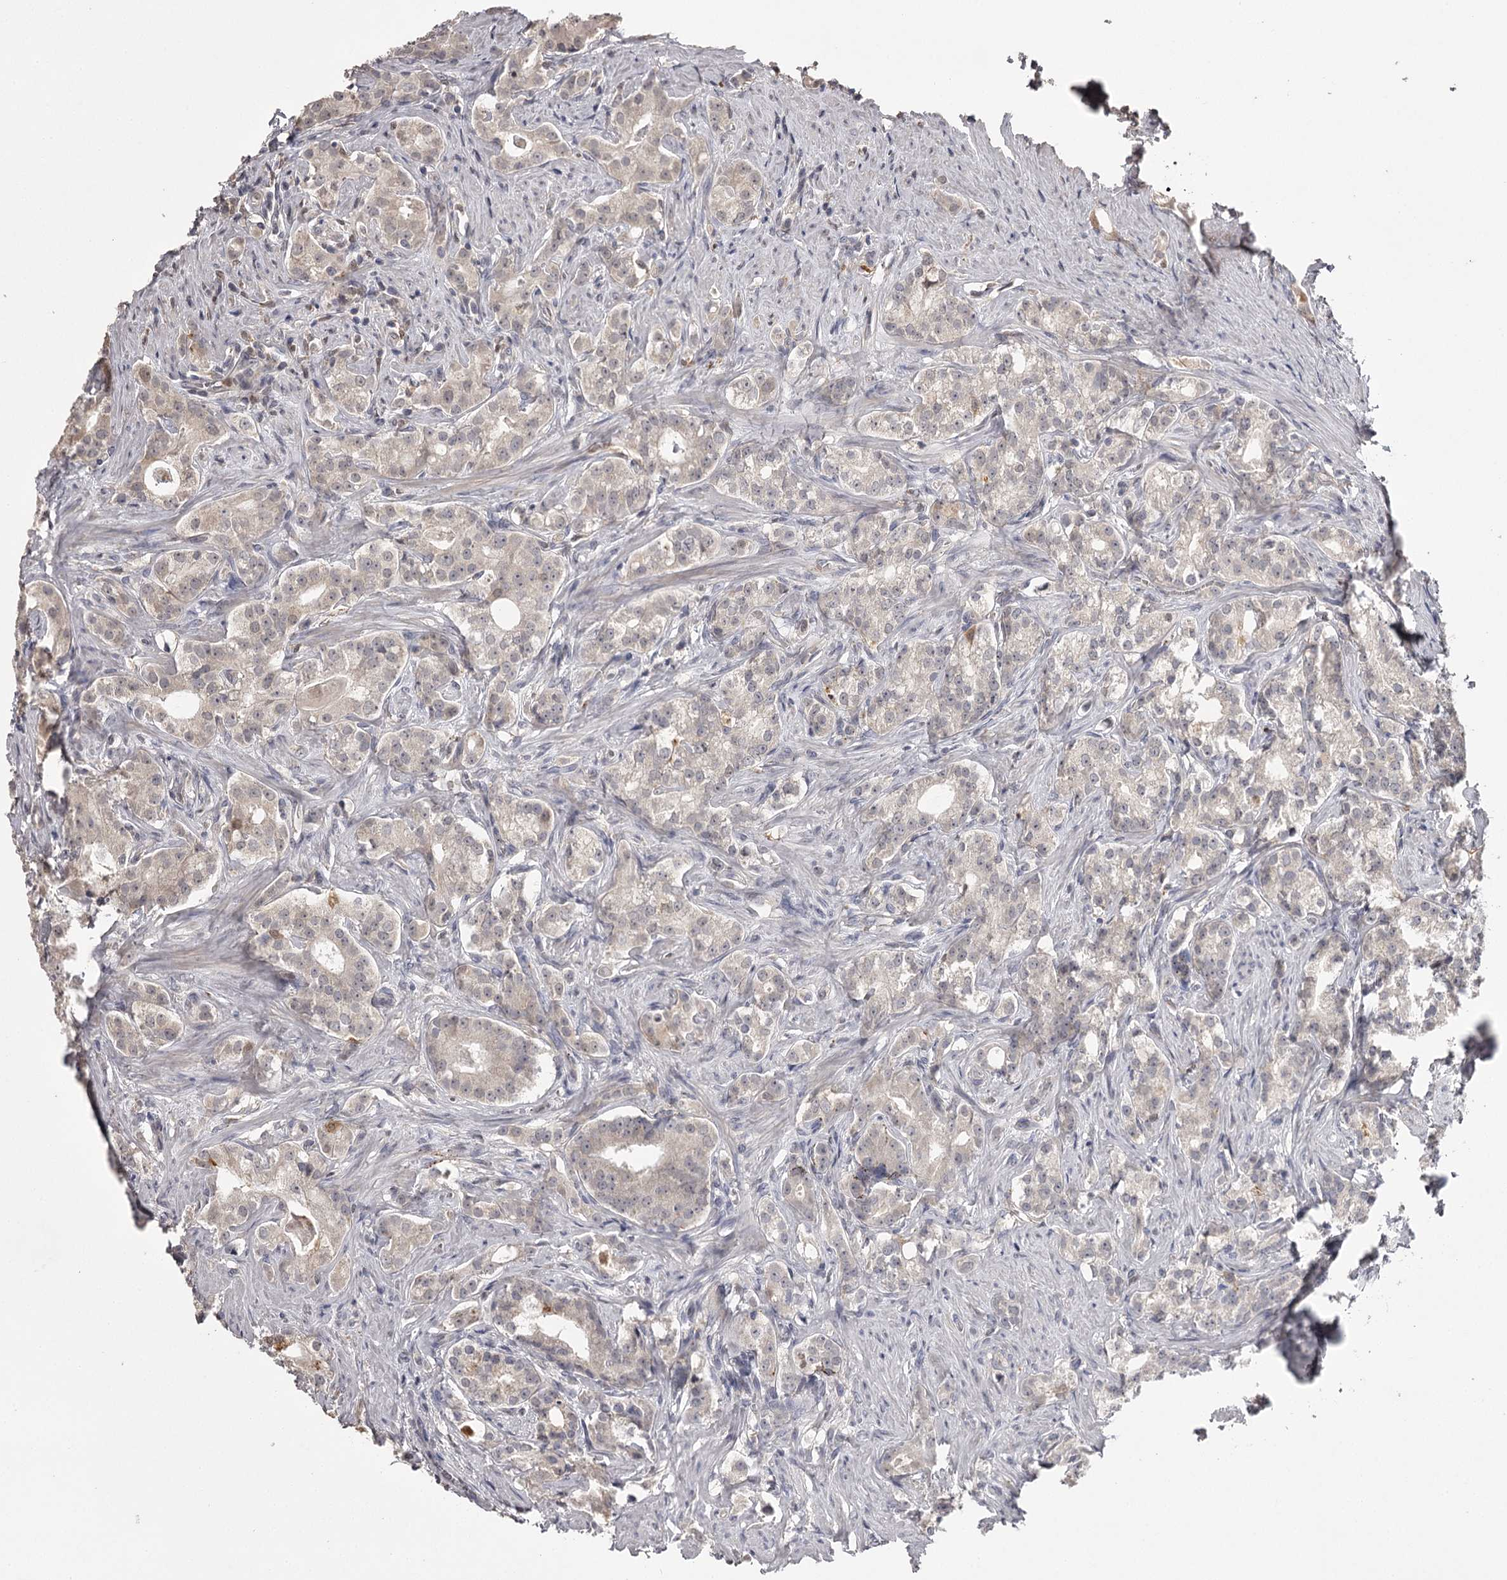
{"staining": {"intensity": "negative", "quantity": "none", "location": "none"}, "tissue": "prostate cancer", "cell_type": "Tumor cells", "image_type": "cancer", "snomed": [{"axis": "morphology", "description": "Adenocarcinoma, Low grade"}, {"axis": "topography", "description": "Prostate"}], "caption": "Immunohistochemistry photomicrograph of neoplastic tissue: prostate cancer stained with DAB displays no significant protein positivity in tumor cells.", "gene": "SLC32A1", "patient": {"sex": "male", "age": 71}}